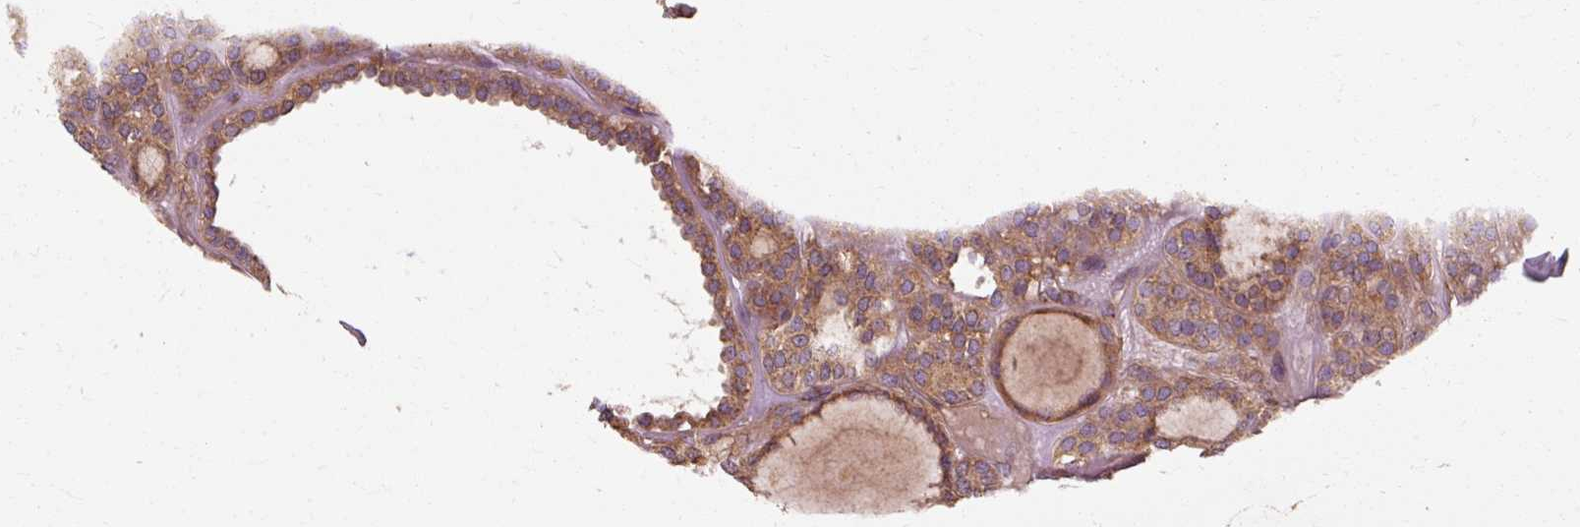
{"staining": {"intensity": "moderate", "quantity": ">75%", "location": "cytoplasmic/membranous"}, "tissue": "thyroid cancer", "cell_type": "Tumor cells", "image_type": "cancer", "snomed": [{"axis": "morphology", "description": "Follicular adenoma carcinoma, NOS"}, {"axis": "topography", "description": "Thyroid gland"}], "caption": "Tumor cells display medium levels of moderate cytoplasmic/membranous expression in about >75% of cells in human thyroid follicular adenoma carcinoma. The staining was performed using DAB to visualize the protein expression in brown, while the nuclei were stained in blue with hematoxylin (Magnification: 20x).", "gene": "TBC1D4", "patient": {"sex": "female", "age": 63}}